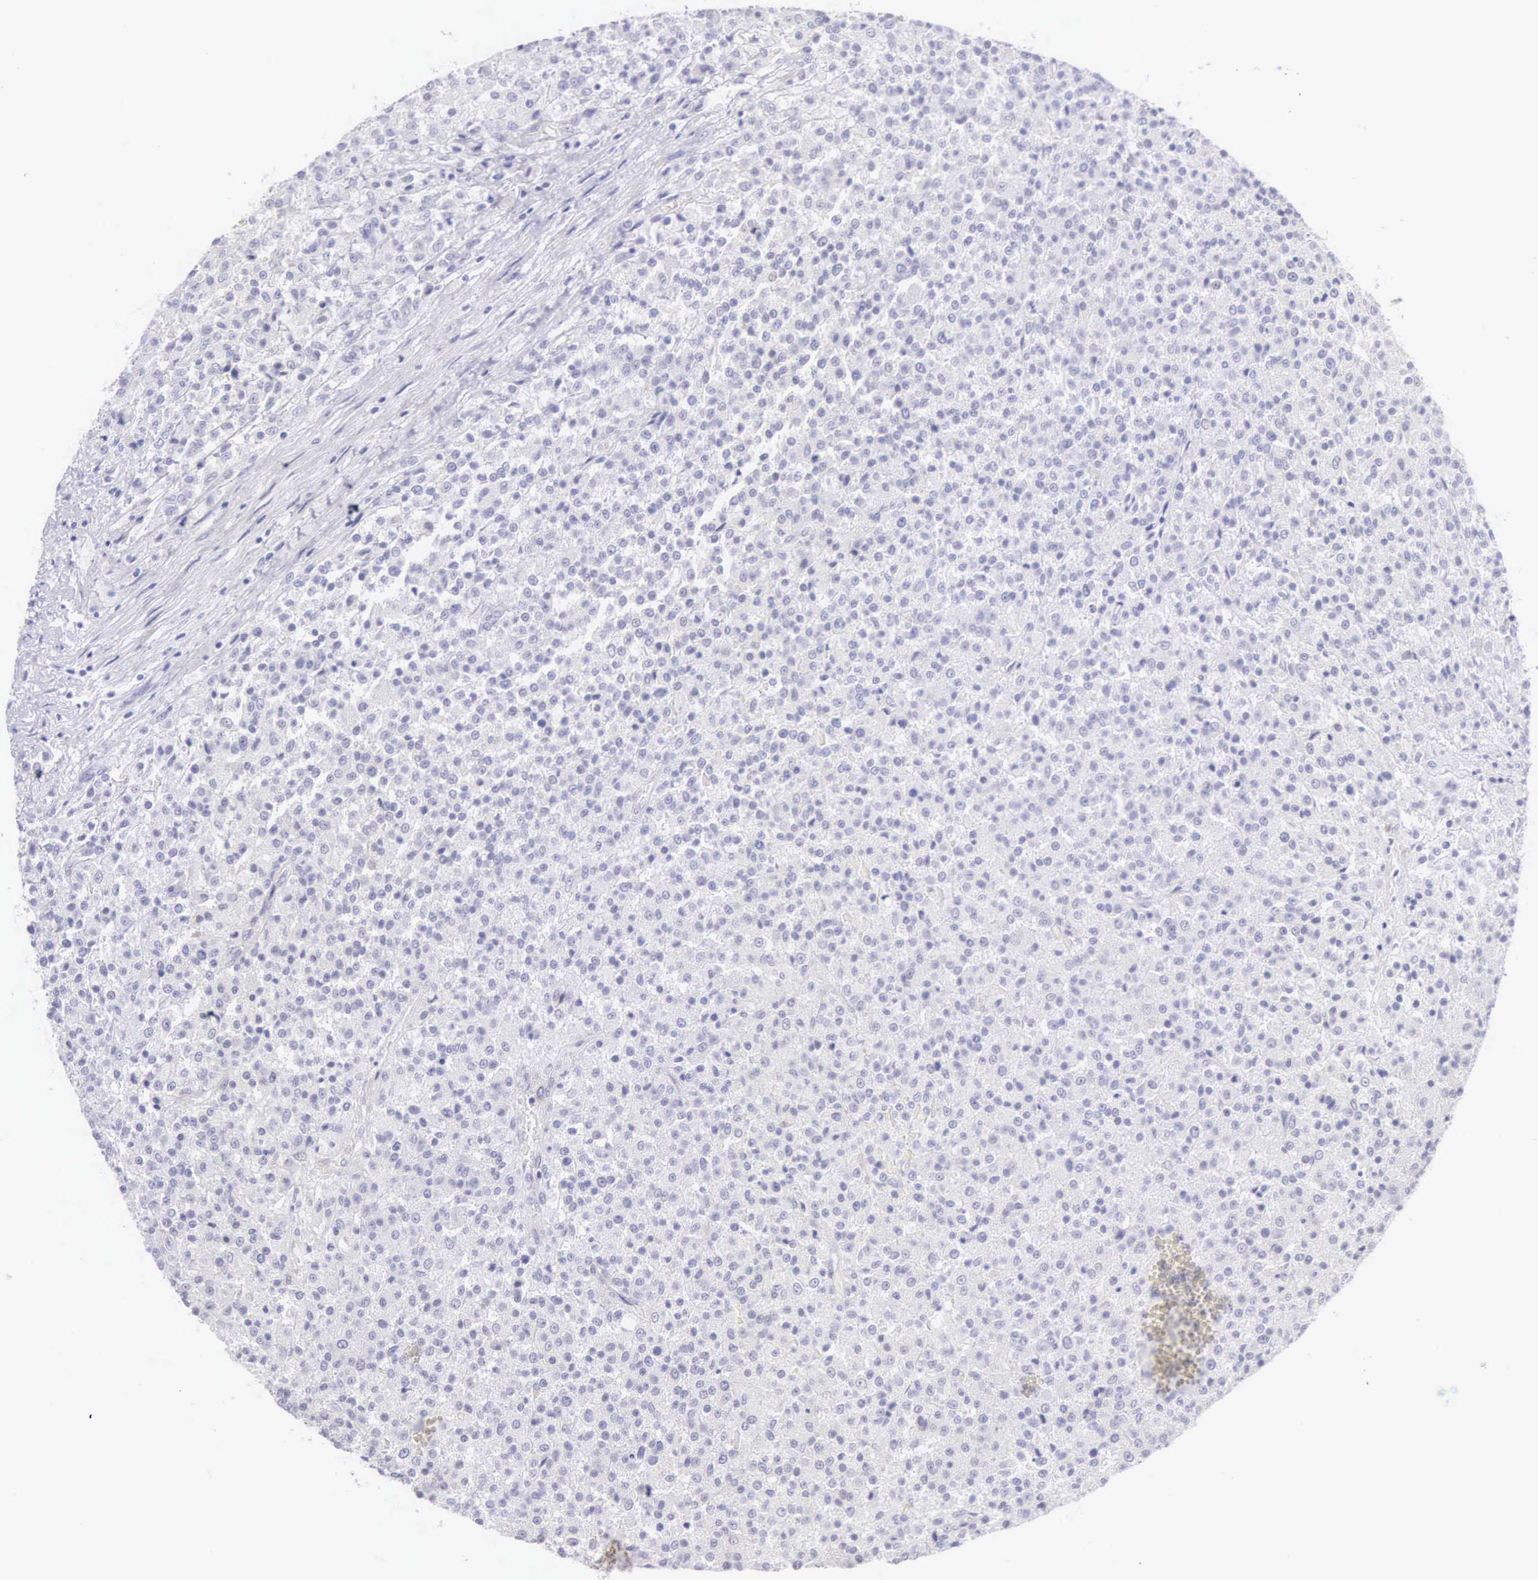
{"staining": {"intensity": "negative", "quantity": "none", "location": "none"}, "tissue": "testis cancer", "cell_type": "Tumor cells", "image_type": "cancer", "snomed": [{"axis": "morphology", "description": "Seminoma, NOS"}, {"axis": "topography", "description": "Testis"}], "caption": "Testis cancer (seminoma) was stained to show a protein in brown. There is no significant staining in tumor cells.", "gene": "ARFGAP3", "patient": {"sex": "male", "age": 59}}